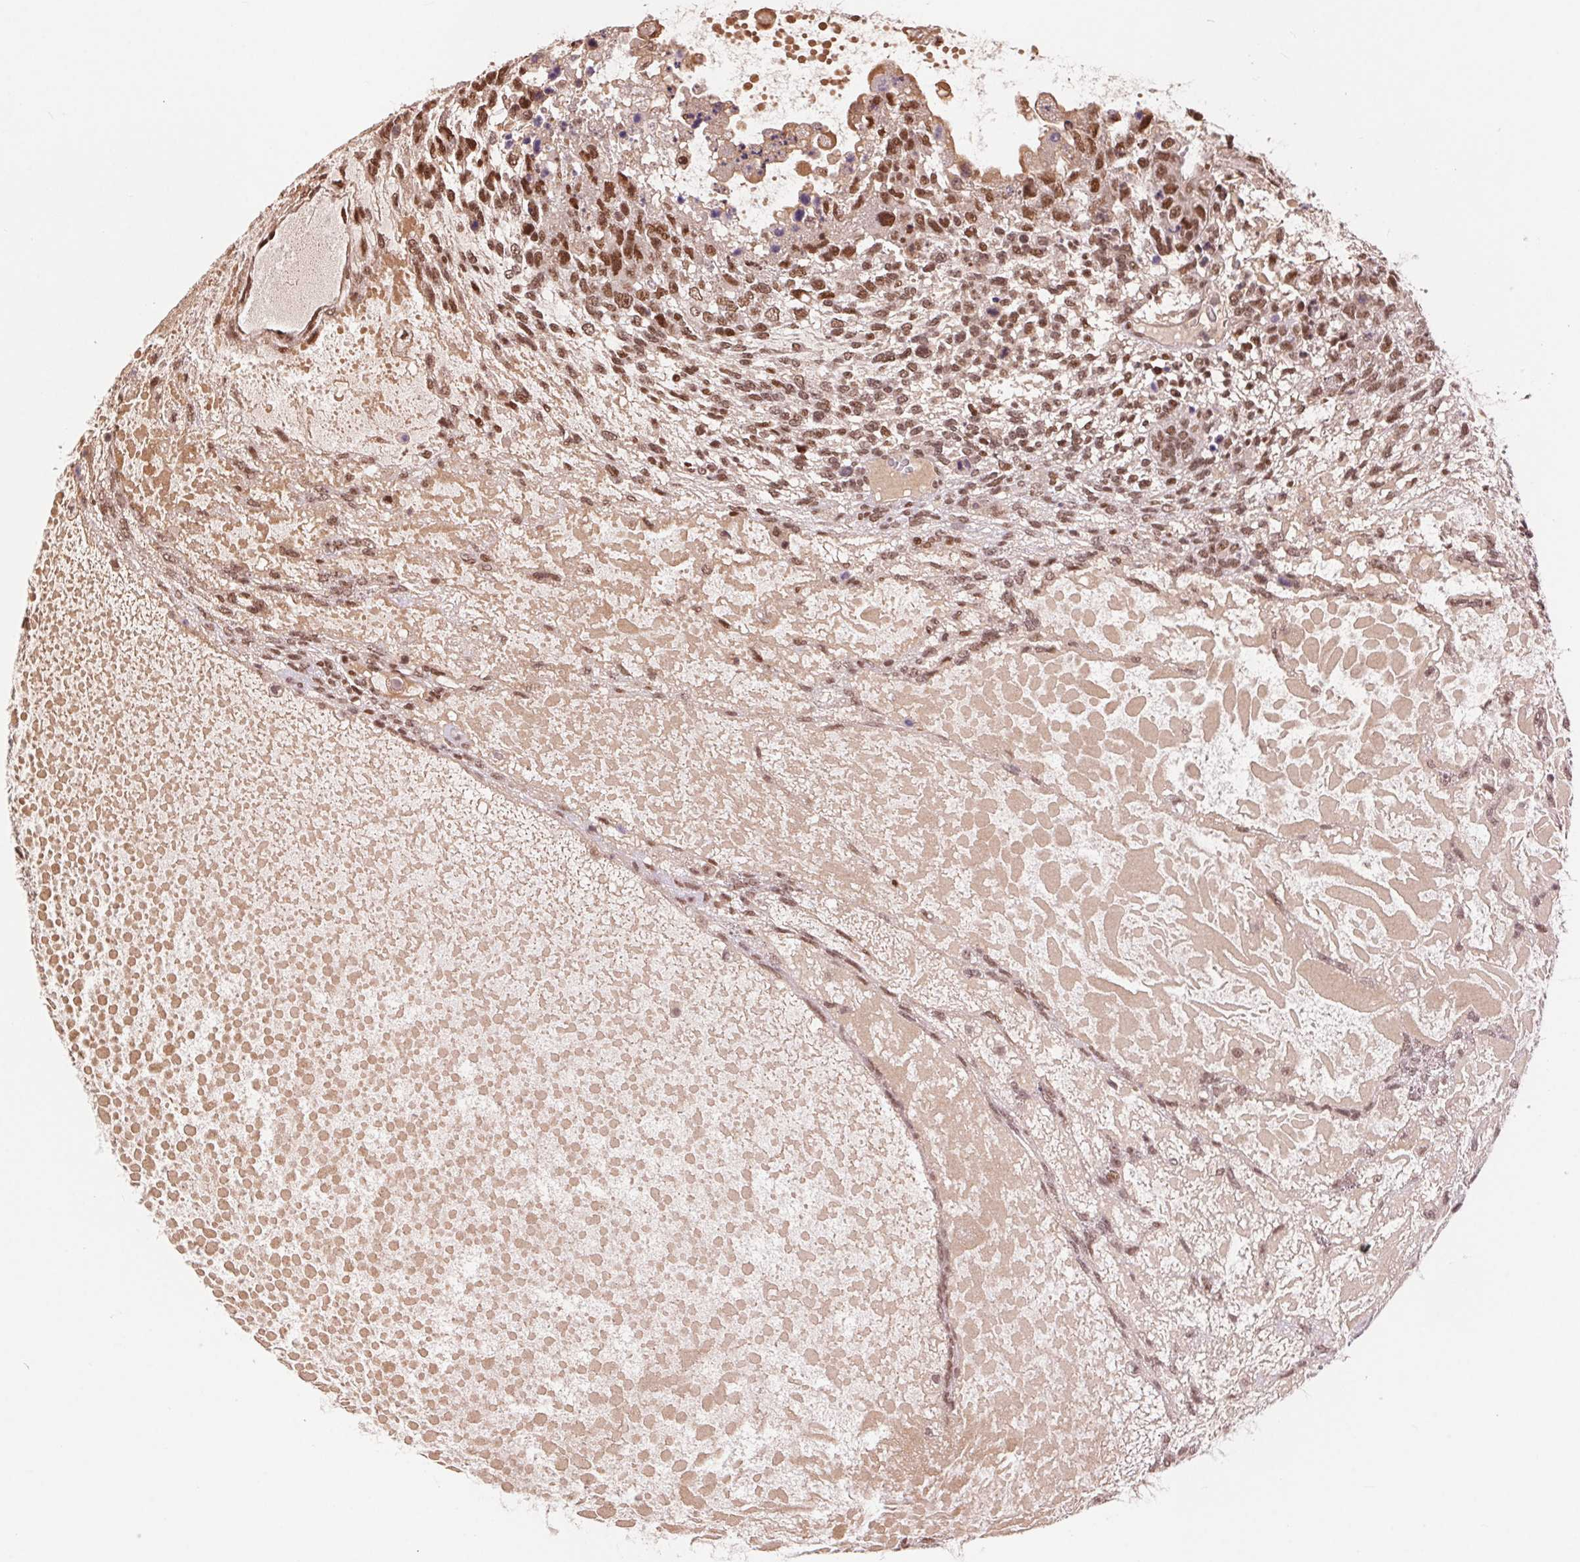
{"staining": {"intensity": "moderate", "quantity": ">75%", "location": "nuclear"}, "tissue": "testis cancer", "cell_type": "Tumor cells", "image_type": "cancer", "snomed": [{"axis": "morphology", "description": "Carcinoma, Embryonal, NOS"}, {"axis": "topography", "description": "Testis"}], "caption": "Moderate nuclear staining is appreciated in about >75% of tumor cells in embryonal carcinoma (testis).", "gene": "RAD23A", "patient": {"sex": "male", "age": 23}}